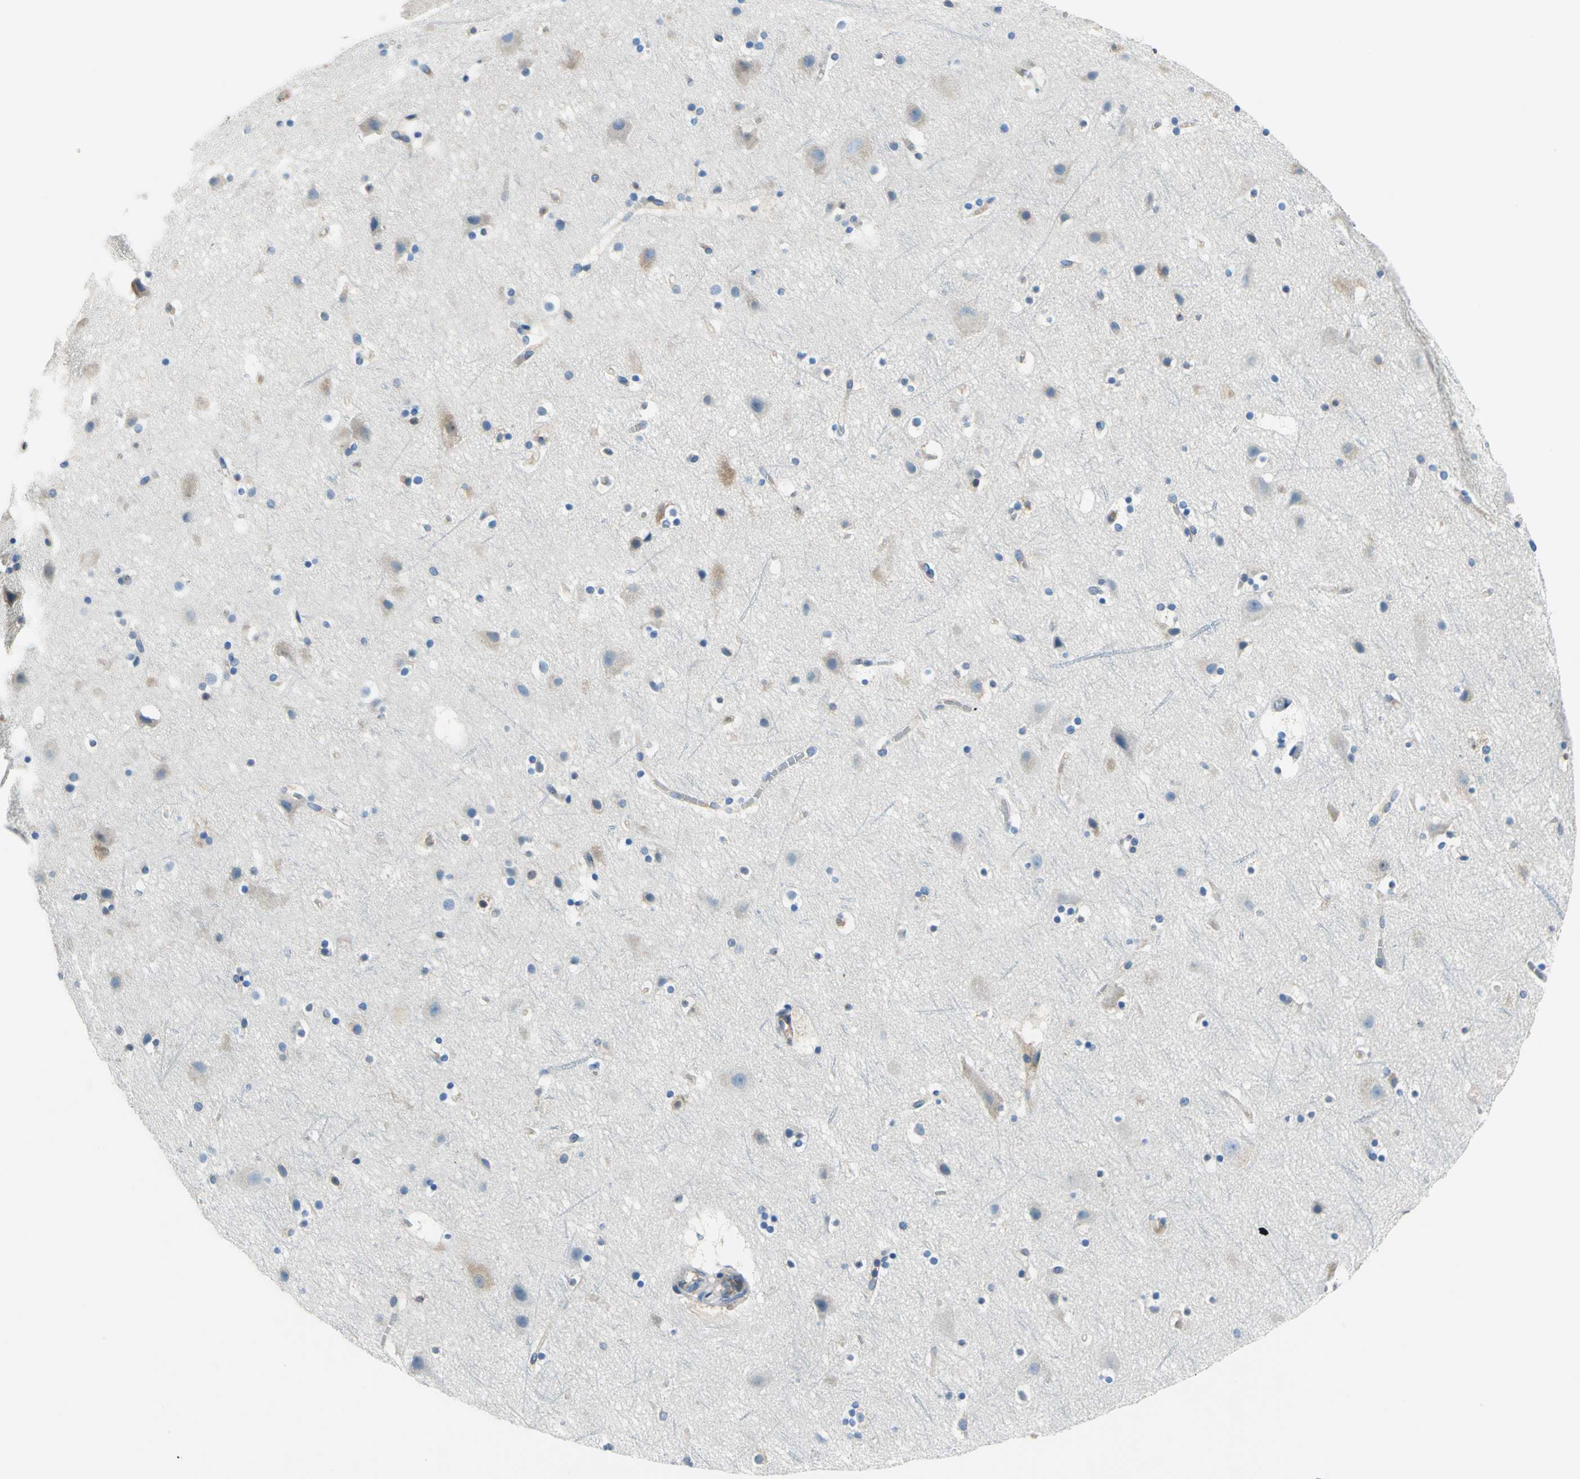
{"staining": {"intensity": "negative", "quantity": "none", "location": "none"}, "tissue": "cerebral cortex", "cell_type": "Endothelial cells", "image_type": "normal", "snomed": [{"axis": "morphology", "description": "Normal tissue, NOS"}, {"axis": "topography", "description": "Cerebral cortex"}], "caption": "Immunohistochemistry (IHC) histopathology image of normal cerebral cortex: human cerebral cortex stained with DAB displays no significant protein positivity in endothelial cells.", "gene": "TRIM25", "patient": {"sex": "male", "age": 45}}